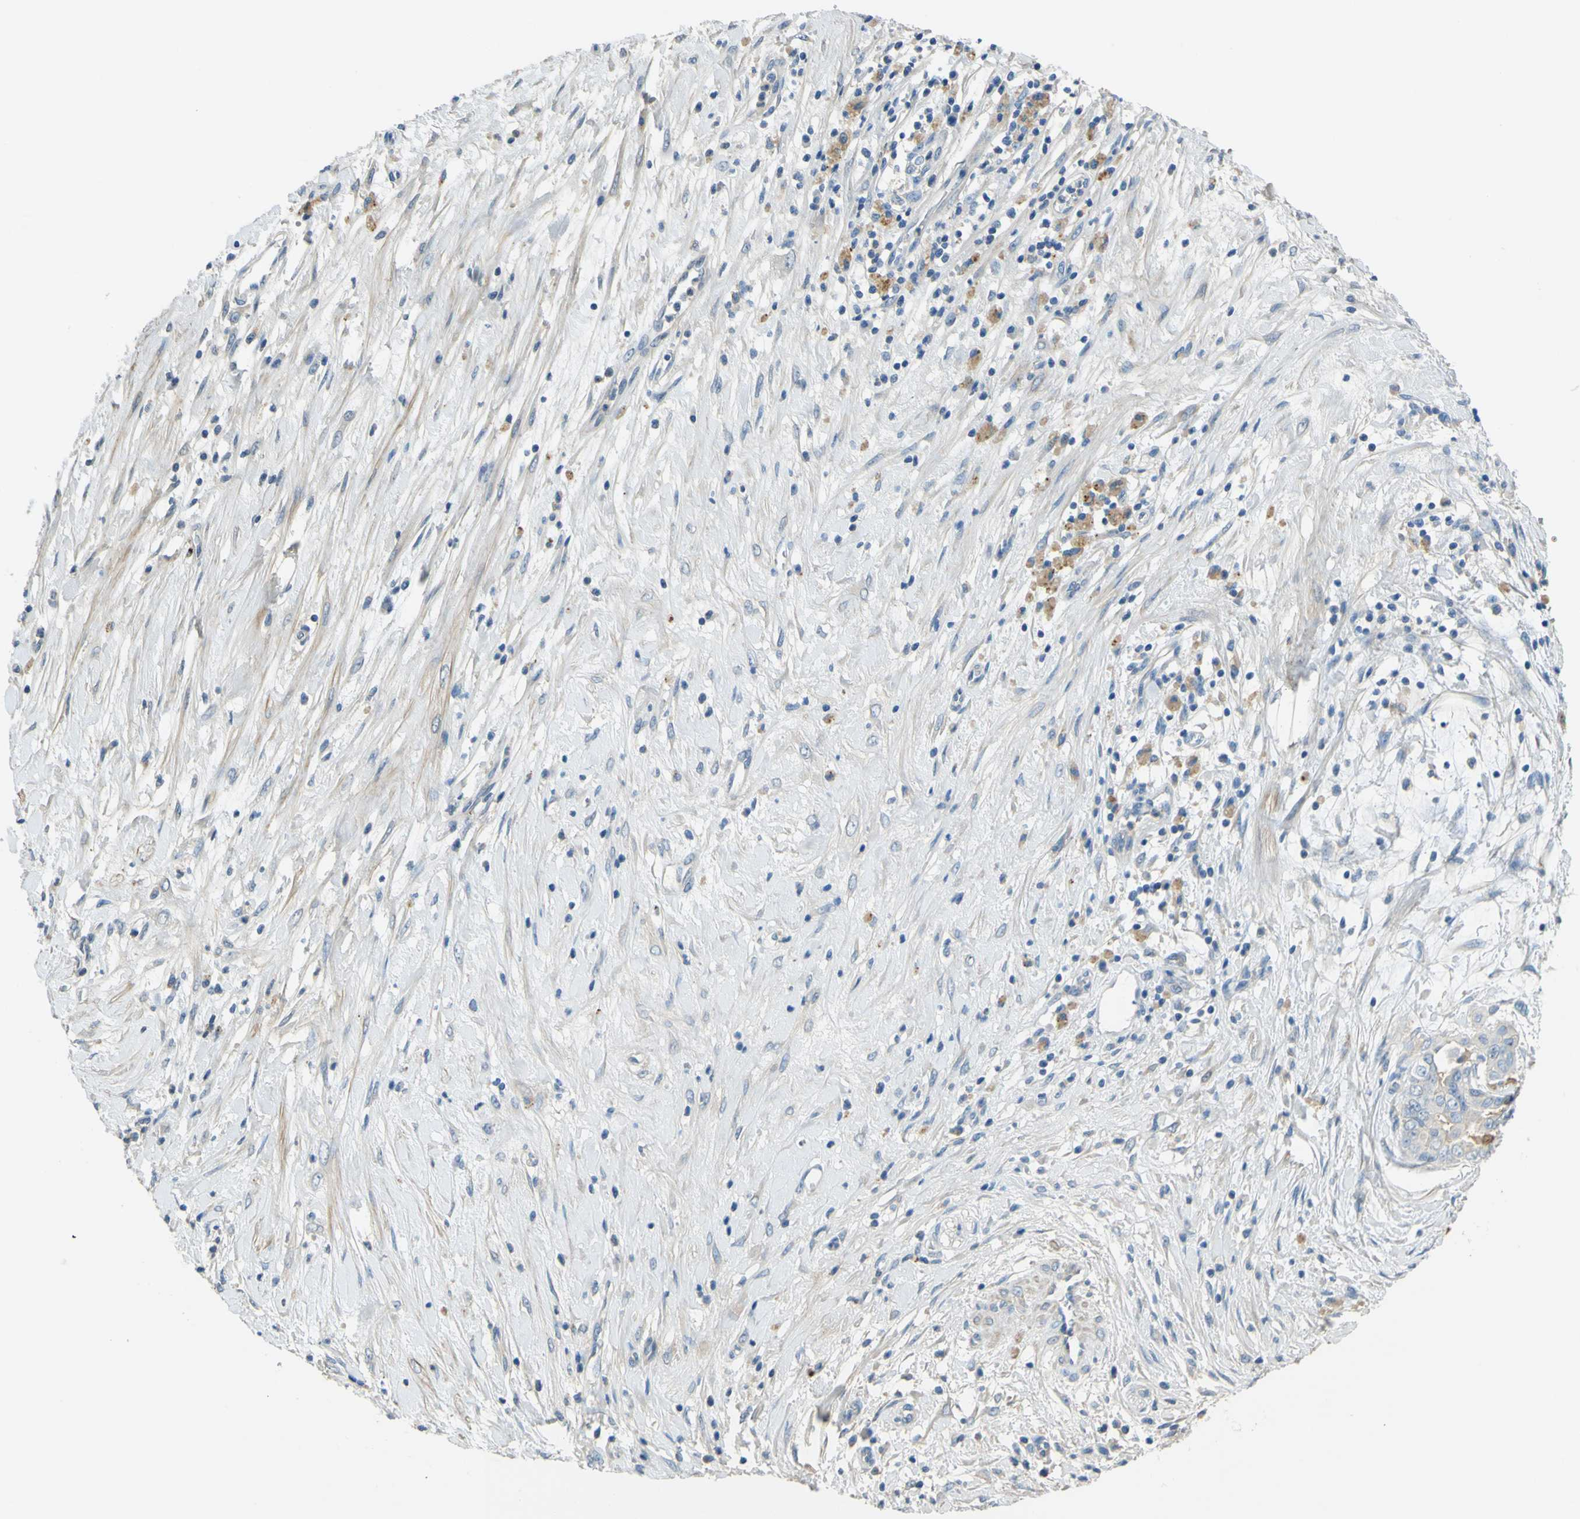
{"staining": {"intensity": "weak", "quantity": "25%-75%", "location": "cytoplasmic/membranous"}, "tissue": "pancreatic cancer", "cell_type": "Tumor cells", "image_type": "cancer", "snomed": [{"axis": "morphology", "description": "Adenocarcinoma, NOS"}, {"axis": "topography", "description": "Pancreas"}], "caption": "A high-resolution photomicrograph shows IHC staining of pancreatic adenocarcinoma, which displays weak cytoplasmic/membranous staining in approximately 25%-75% of tumor cells.", "gene": "OGN", "patient": {"sex": "female", "age": 75}}